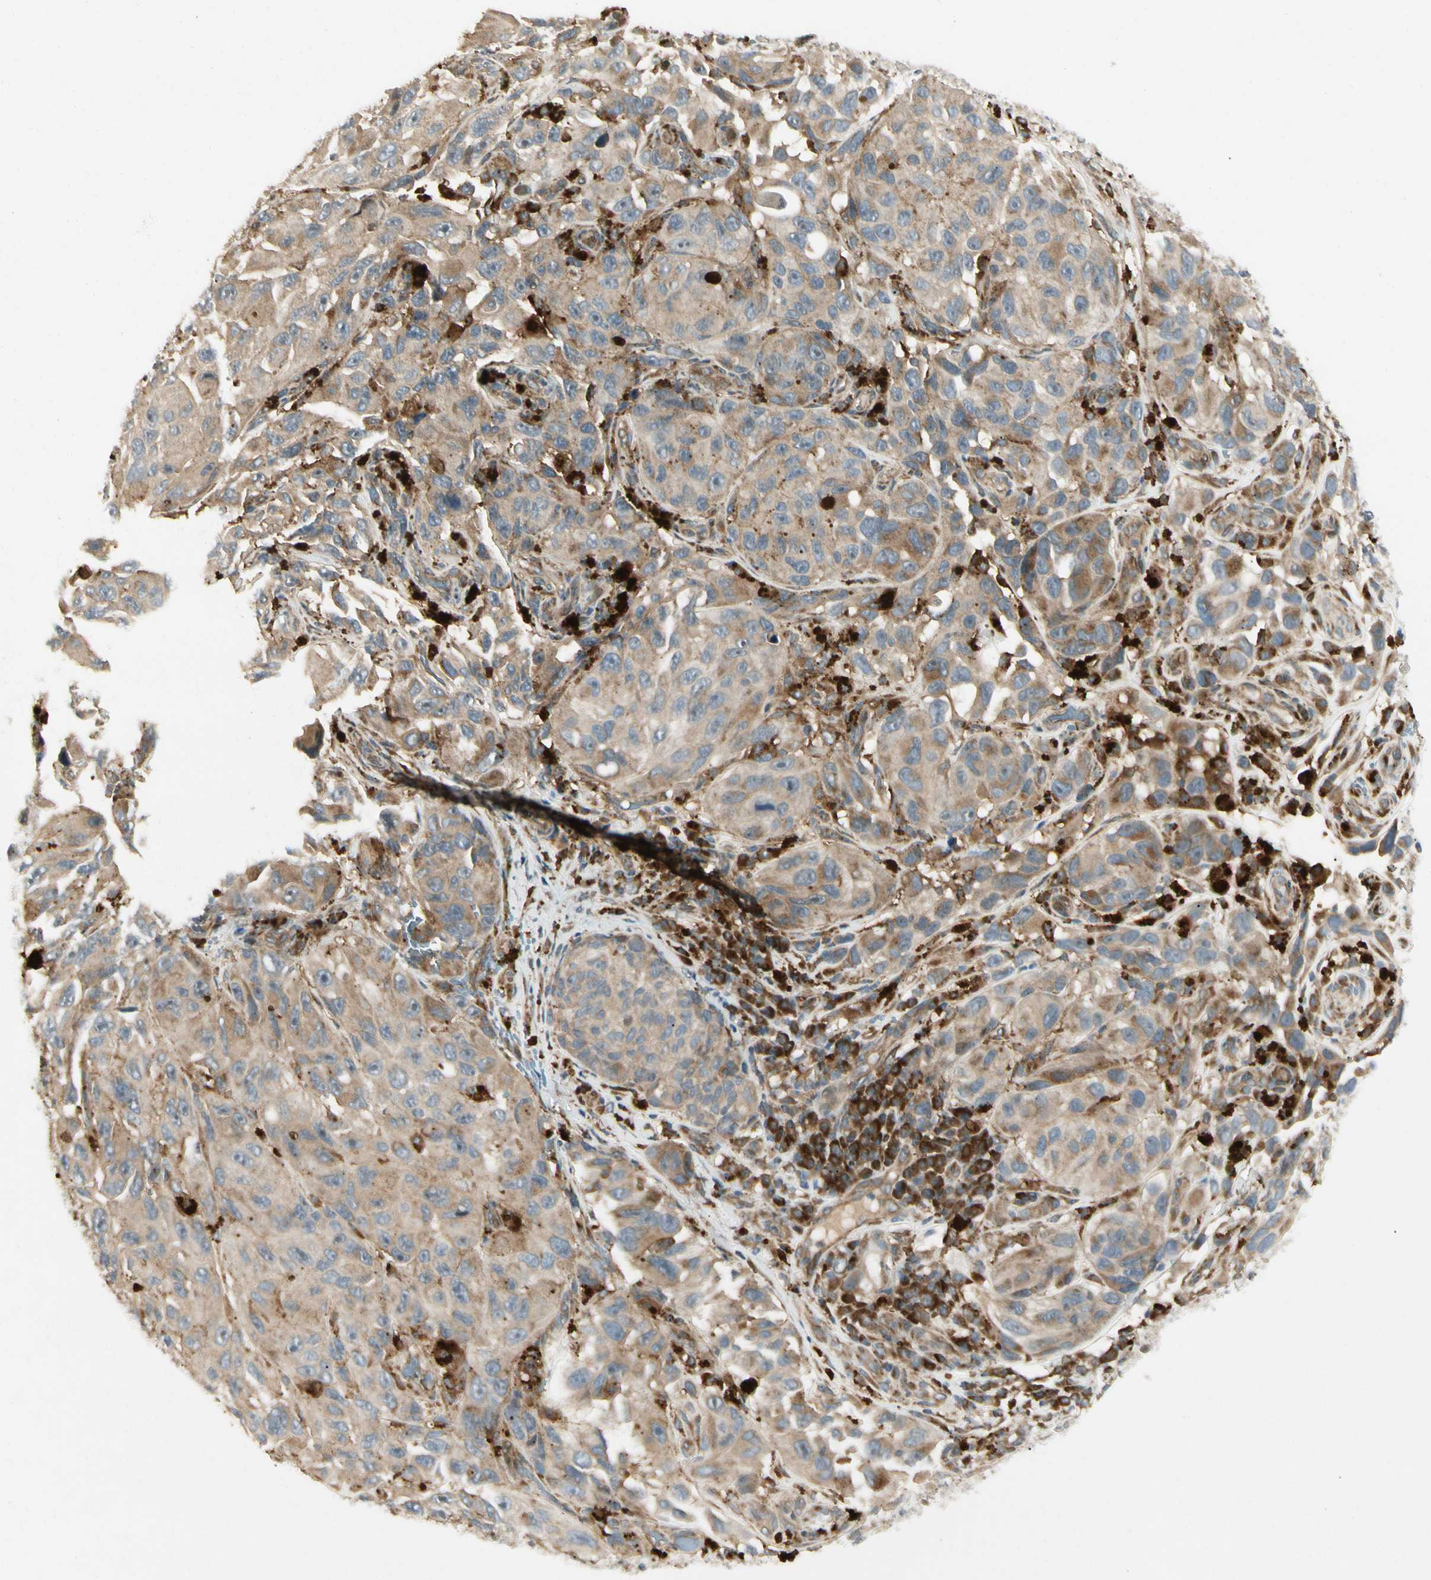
{"staining": {"intensity": "weak", "quantity": ">75%", "location": "cytoplasmic/membranous"}, "tissue": "melanoma", "cell_type": "Tumor cells", "image_type": "cancer", "snomed": [{"axis": "morphology", "description": "Malignant melanoma, NOS"}, {"axis": "topography", "description": "Skin"}], "caption": "Immunohistochemistry (IHC) (DAB (3,3'-diaminobenzidine)) staining of human malignant melanoma shows weak cytoplasmic/membranous protein staining in approximately >75% of tumor cells. (brown staining indicates protein expression, while blue staining denotes nuclei).", "gene": "FNDC3B", "patient": {"sex": "female", "age": 73}}